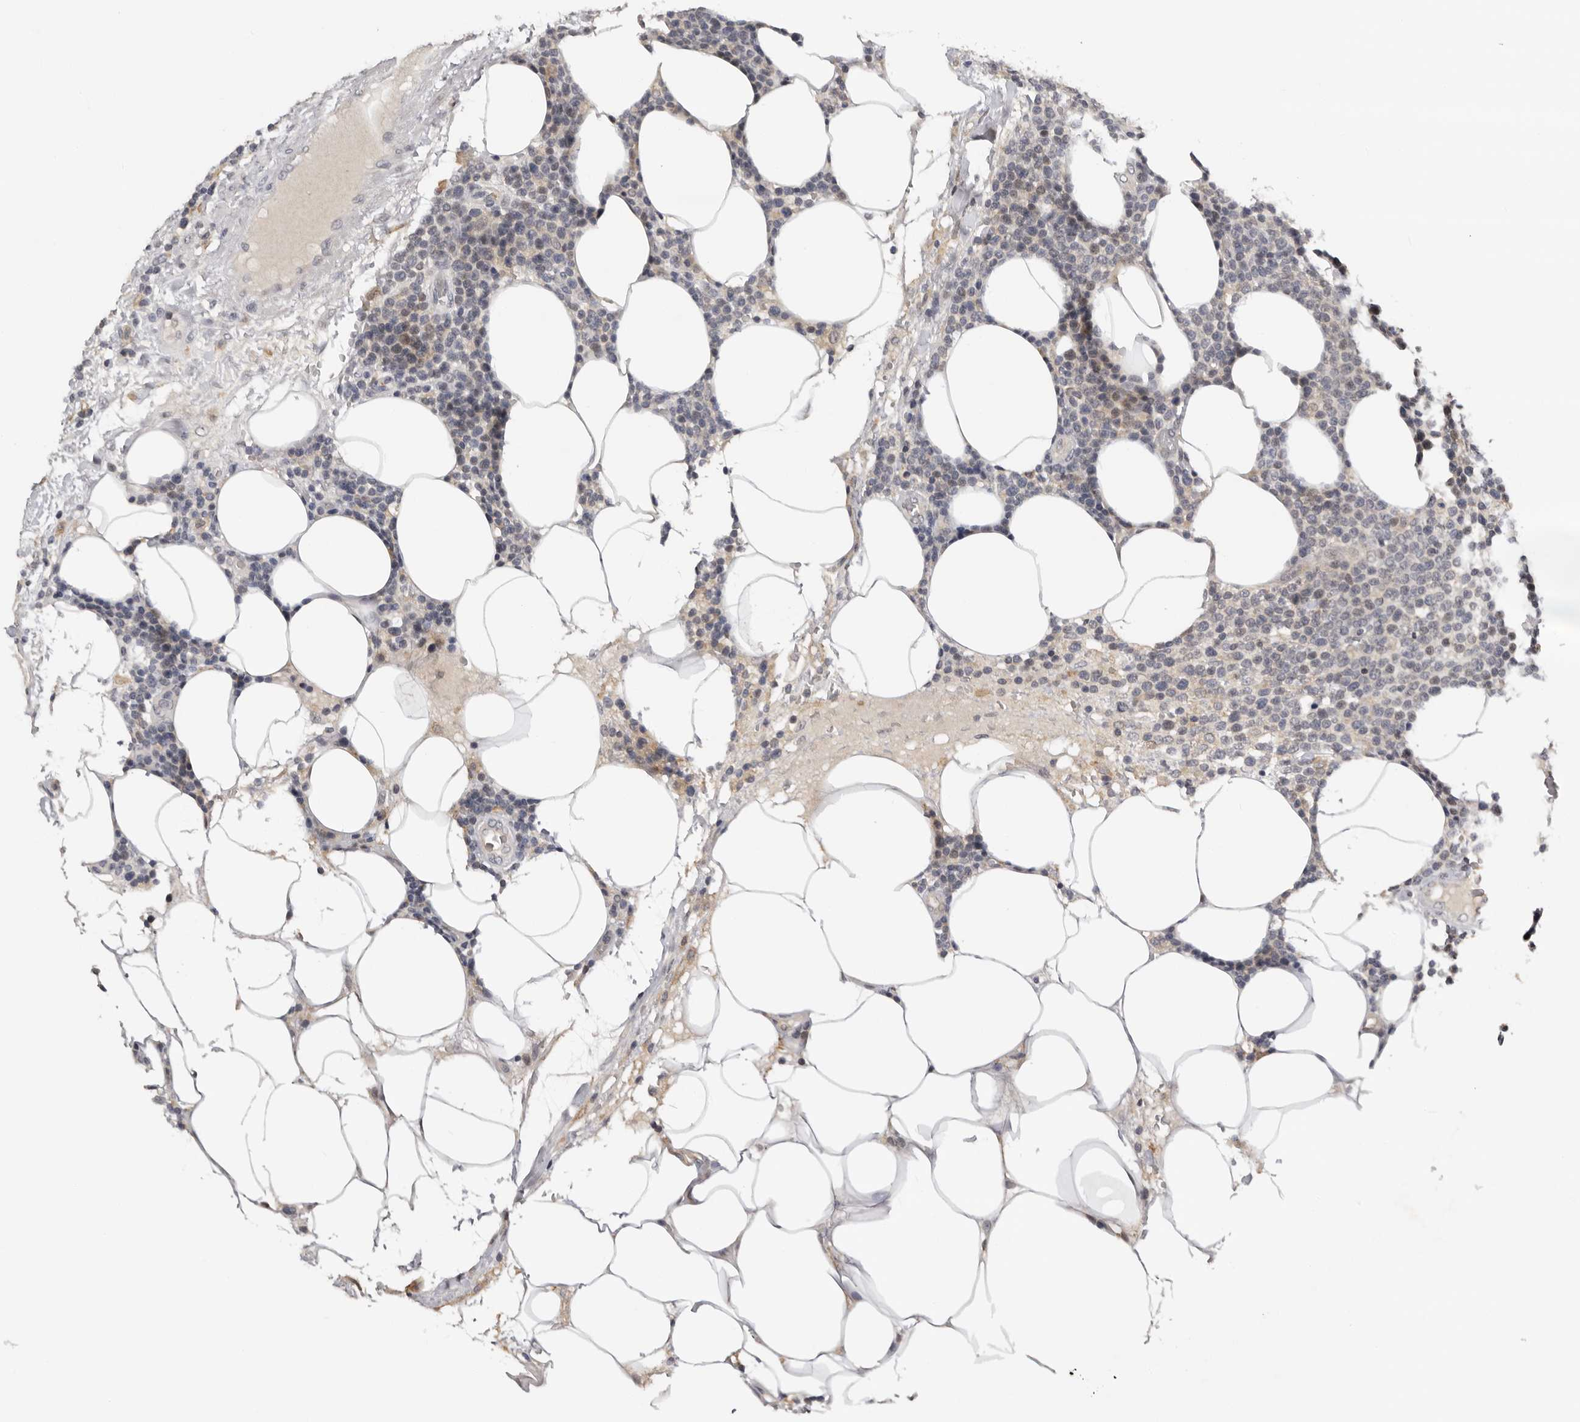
{"staining": {"intensity": "negative", "quantity": "none", "location": "none"}, "tissue": "lymphoma", "cell_type": "Tumor cells", "image_type": "cancer", "snomed": [{"axis": "morphology", "description": "Malignant lymphoma, non-Hodgkin's type, High grade"}, {"axis": "topography", "description": "Lymph node"}], "caption": "Immunohistochemical staining of human lymphoma displays no significant staining in tumor cells.", "gene": "KIF2B", "patient": {"sex": "male", "age": 61}}